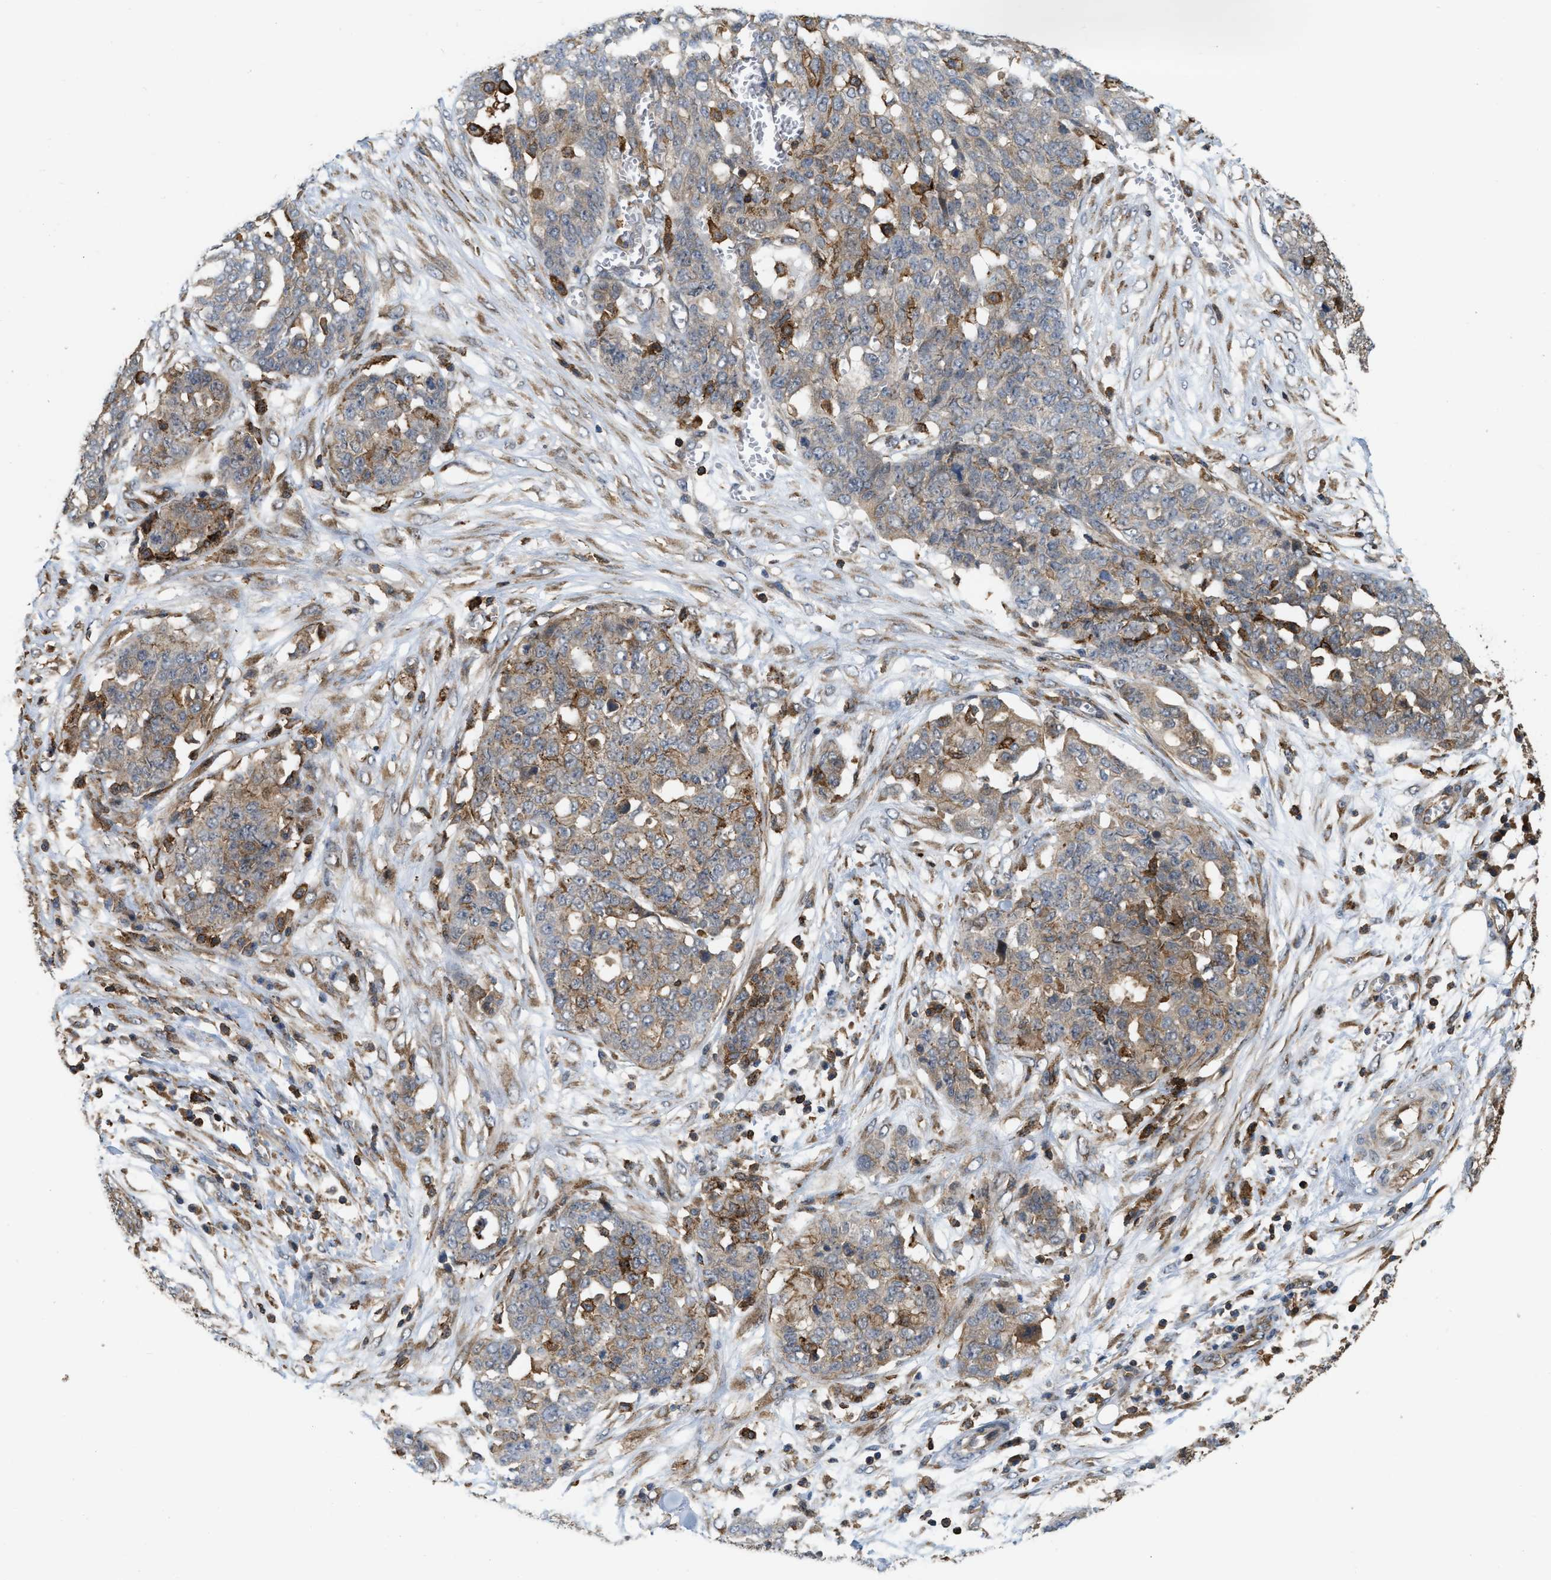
{"staining": {"intensity": "moderate", "quantity": "25%-75%", "location": "cytoplasmic/membranous"}, "tissue": "ovarian cancer", "cell_type": "Tumor cells", "image_type": "cancer", "snomed": [{"axis": "morphology", "description": "Cystadenocarcinoma, serous, NOS"}, {"axis": "topography", "description": "Soft tissue"}, {"axis": "topography", "description": "Ovary"}], "caption": "Immunohistochemistry (IHC) staining of ovarian serous cystadenocarcinoma, which displays medium levels of moderate cytoplasmic/membranous positivity in about 25%-75% of tumor cells indicating moderate cytoplasmic/membranous protein expression. The staining was performed using DAB (brown) for protein detection and nuclei were counterstained in hematoxylin (blue).", "gene": "IQCE", "patient": {"sex": "female", "age": 57}}